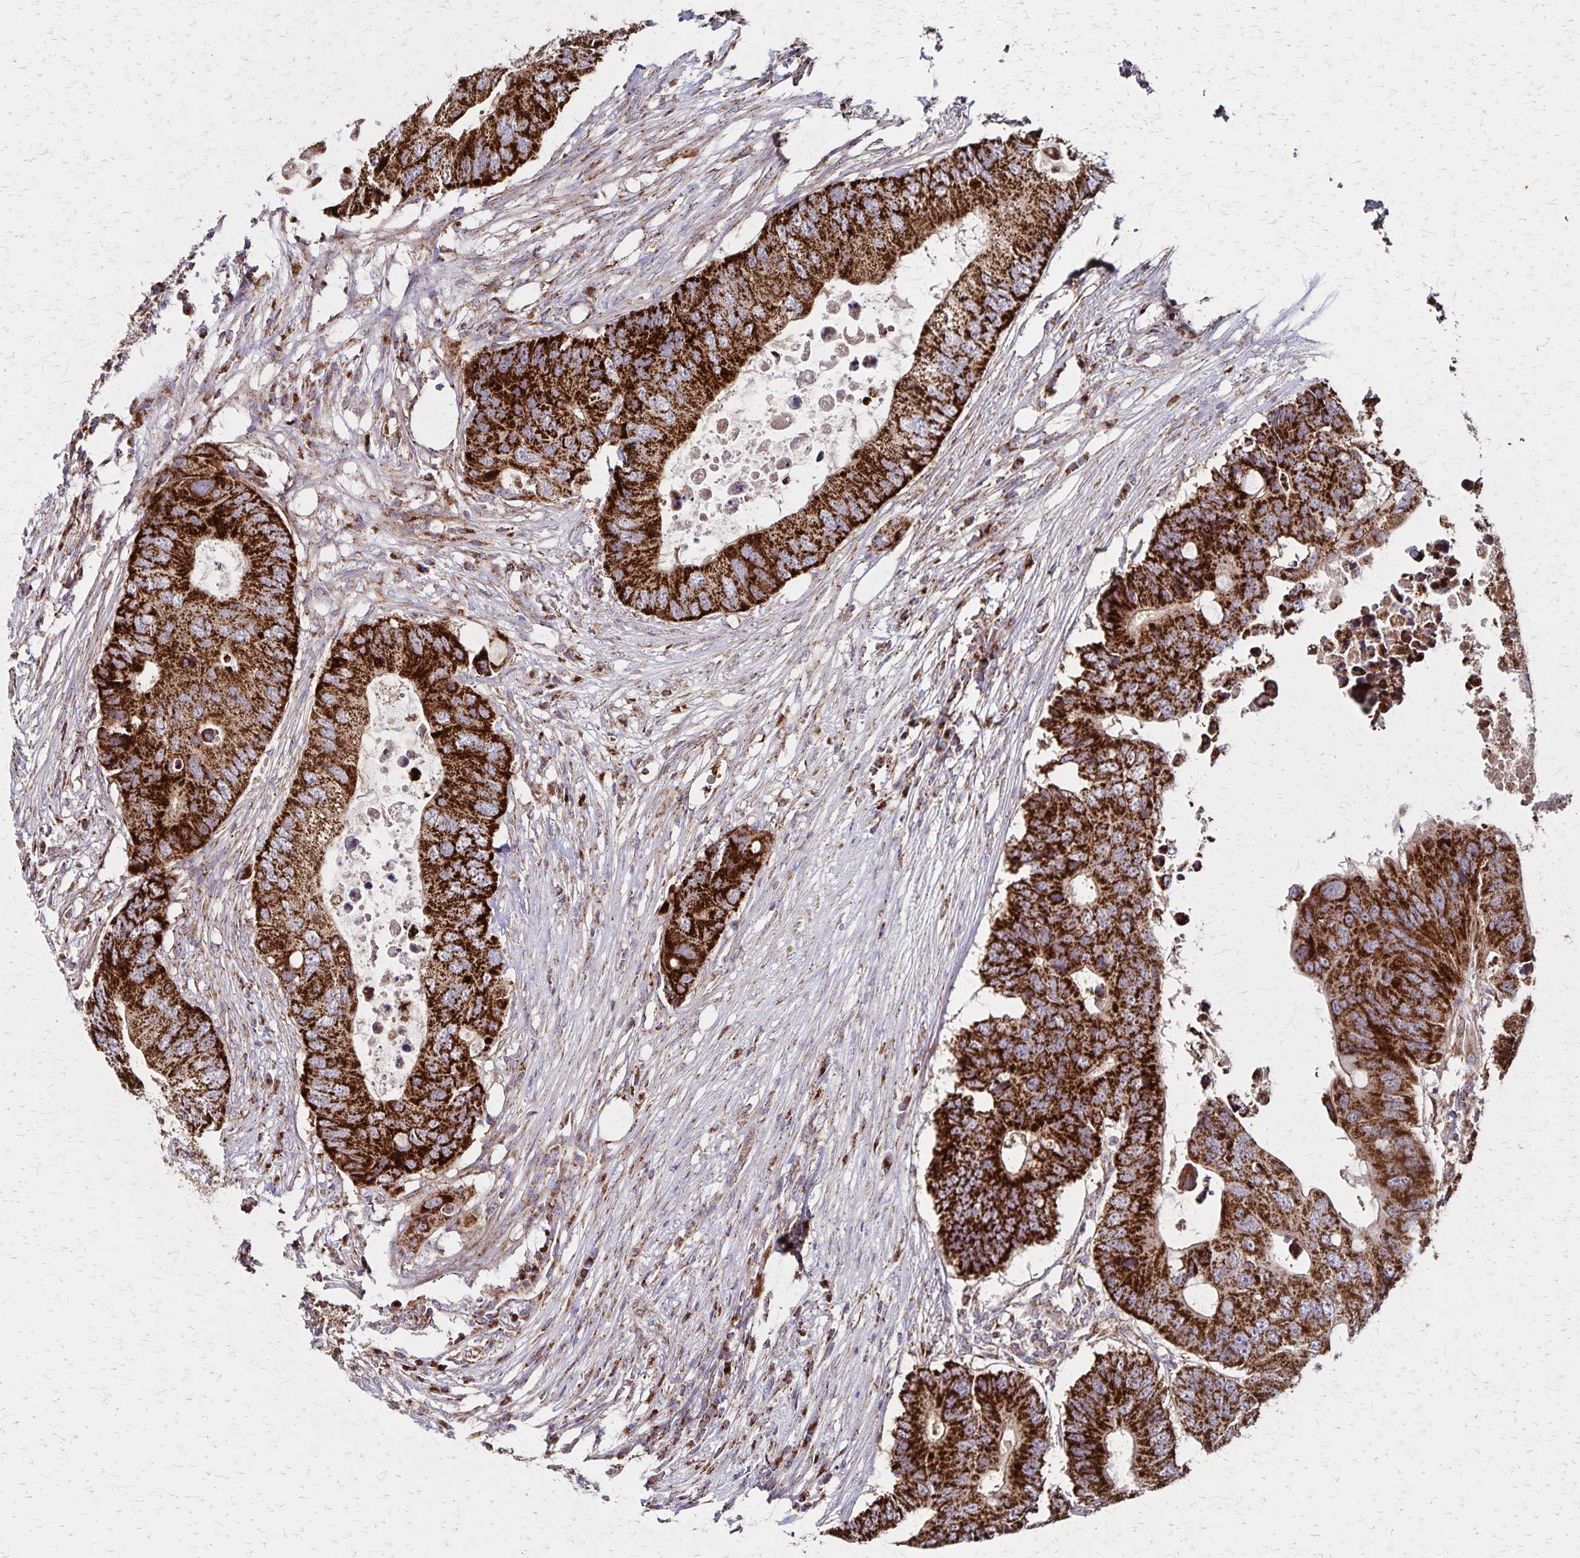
{"staining": {"intensity": "strong", "quantity": ">75%", "location": "cytoplasmic/membranous"}, "tissue": "colorectal cancer", "cell_type": "Tumor cells", "image_type": "cancer", "snomed": [{"axis": "morphology", "description": "Adenocarcinoma, NOS"}, {"axis": "topography", "description": "Colon"}], "caption": "Colorectal cancer (adenocarcinoma) was stained to show a protein in brown. There is high levels of strong cytoplasmic/membranous staining in about >75% of tumor cells. (IHC, brightfield microscopy, high magnification).", "gene": "NFS1", "patient": {"sex": "male", "age": 71}}